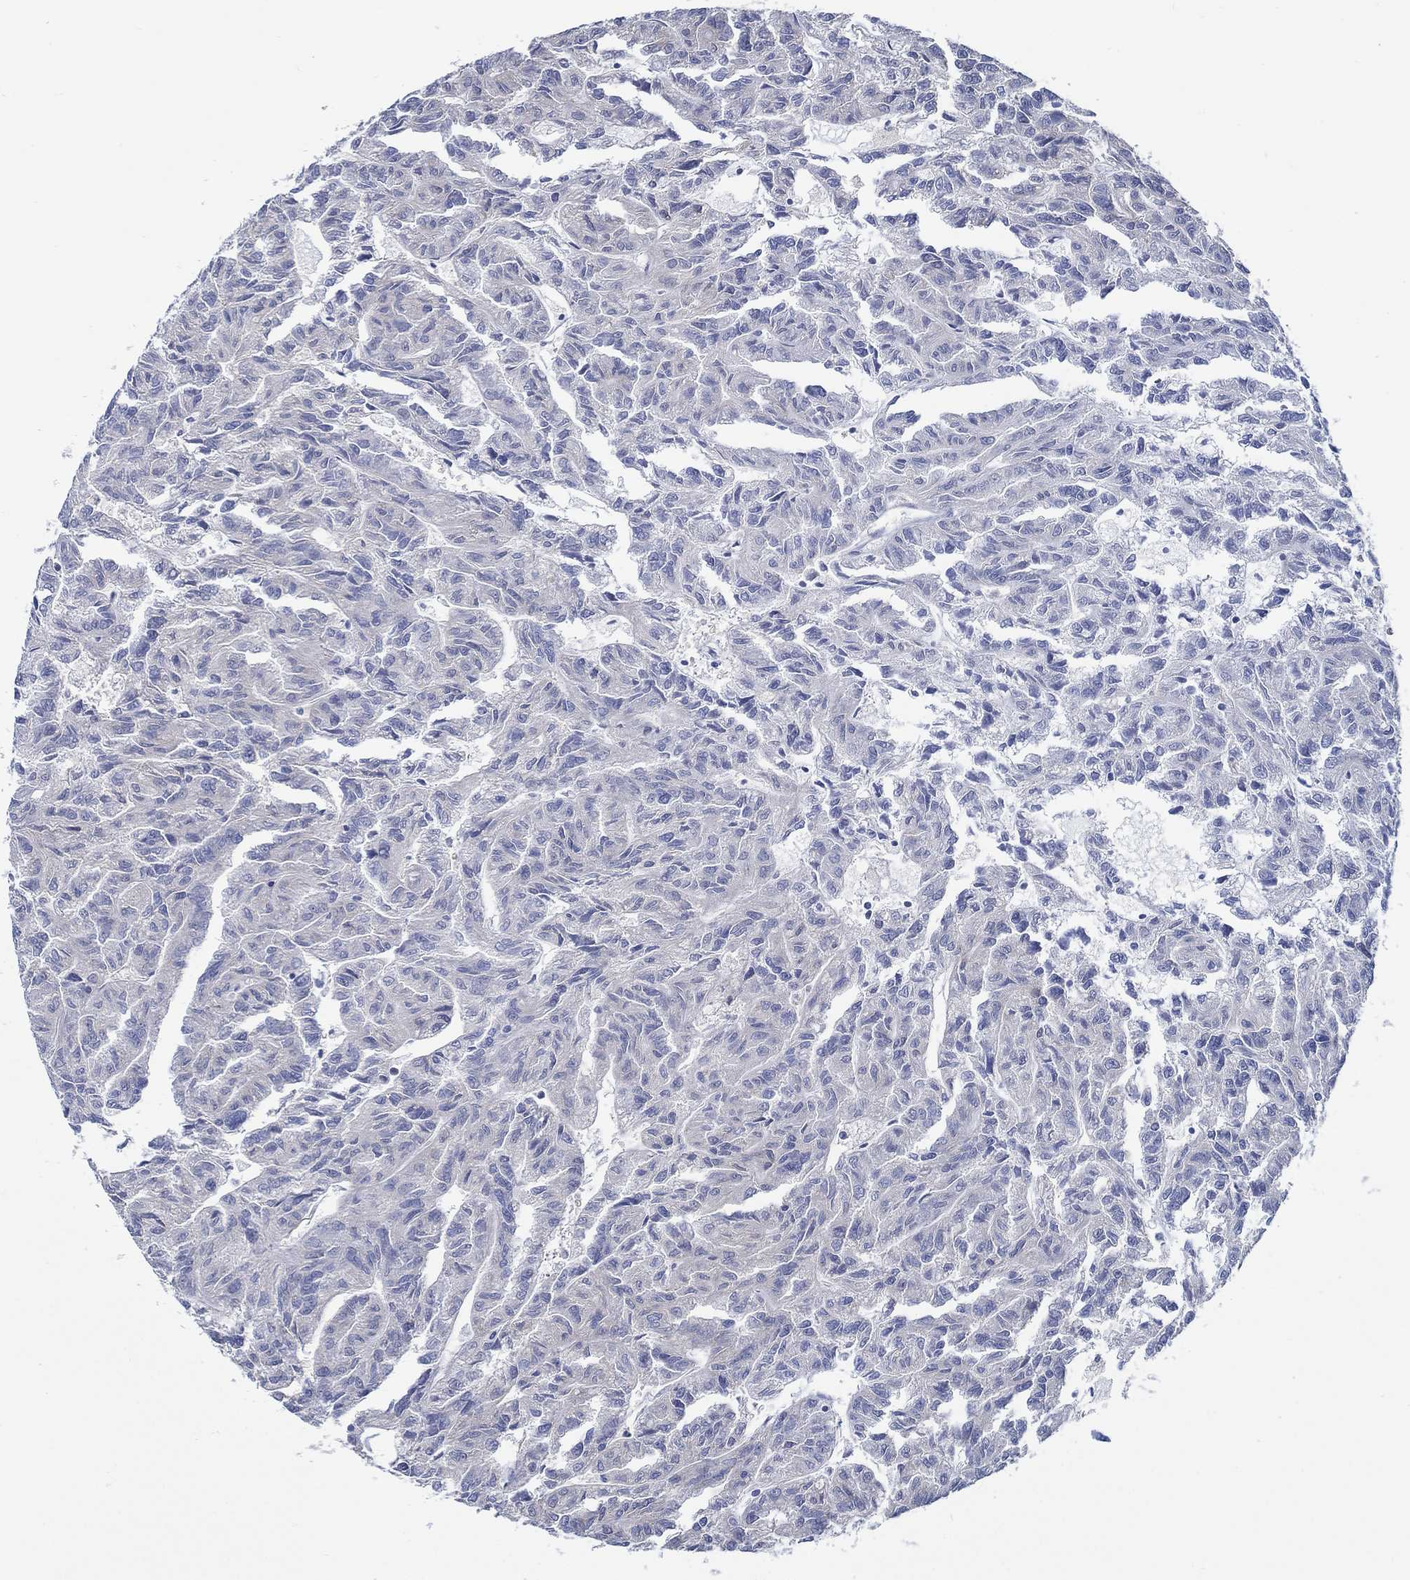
{"staining": {"intensity": "negative", "quantity": "none", "location": "none"}, "tissue": "renal cancer", "cell_type": "Tumor cells", "image_type": "cancer", "snomed": [{"axis": "morphology", "description": "Adenocarcinoma, NOS"}, {"axis": "topography", "description": "Kidney"}], "caption": "Tumor cells show no significant protein positivity in adenocarcinoma (renal).", "gene": "FMN1", "patient": {"sex": "male", "age": 79}}